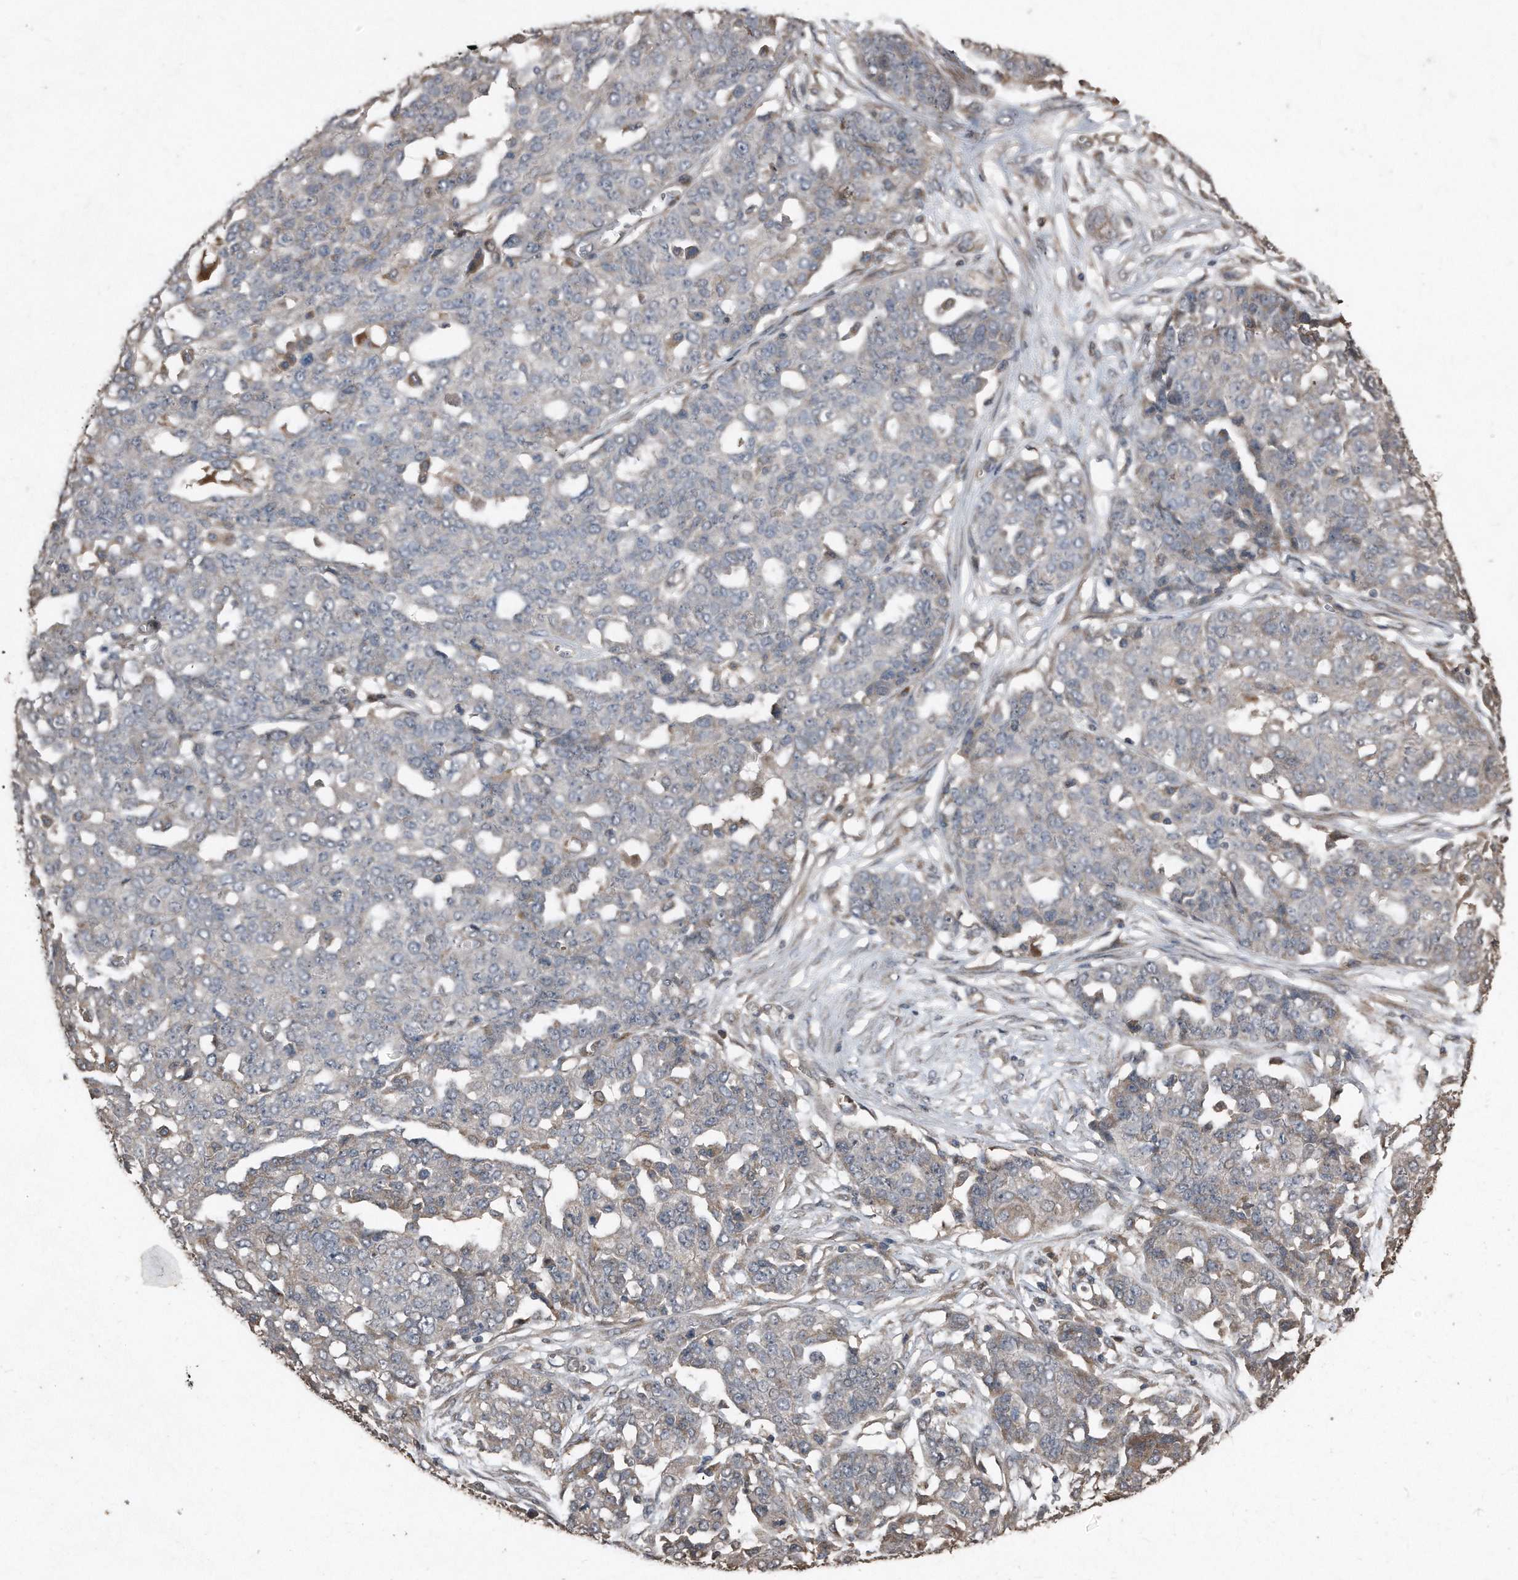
{"staining": {"intensity": "weak", "quantity": "<25%", "location": "cytoplasmic/membranous"}, "tissue": "ovarian cancer", "cell_type": "Tumor cells", "image_type": "cancer", "snomed": [{"axis": "morphology", "description": "Cystadenocarcinoma, serous, NOS"}, {"axis": "topography", "description": "Soft tissue"}, {"axis": "topography", "description": "Ovary"}], "caption": "Tumor cells show no significant staining in serous cystadenocarcinoma (ovarian). (IHC, brightfield microscopy, high magnification).", "gene": "ANKRD10", "patient": {"sex": "female", "age": 57}}